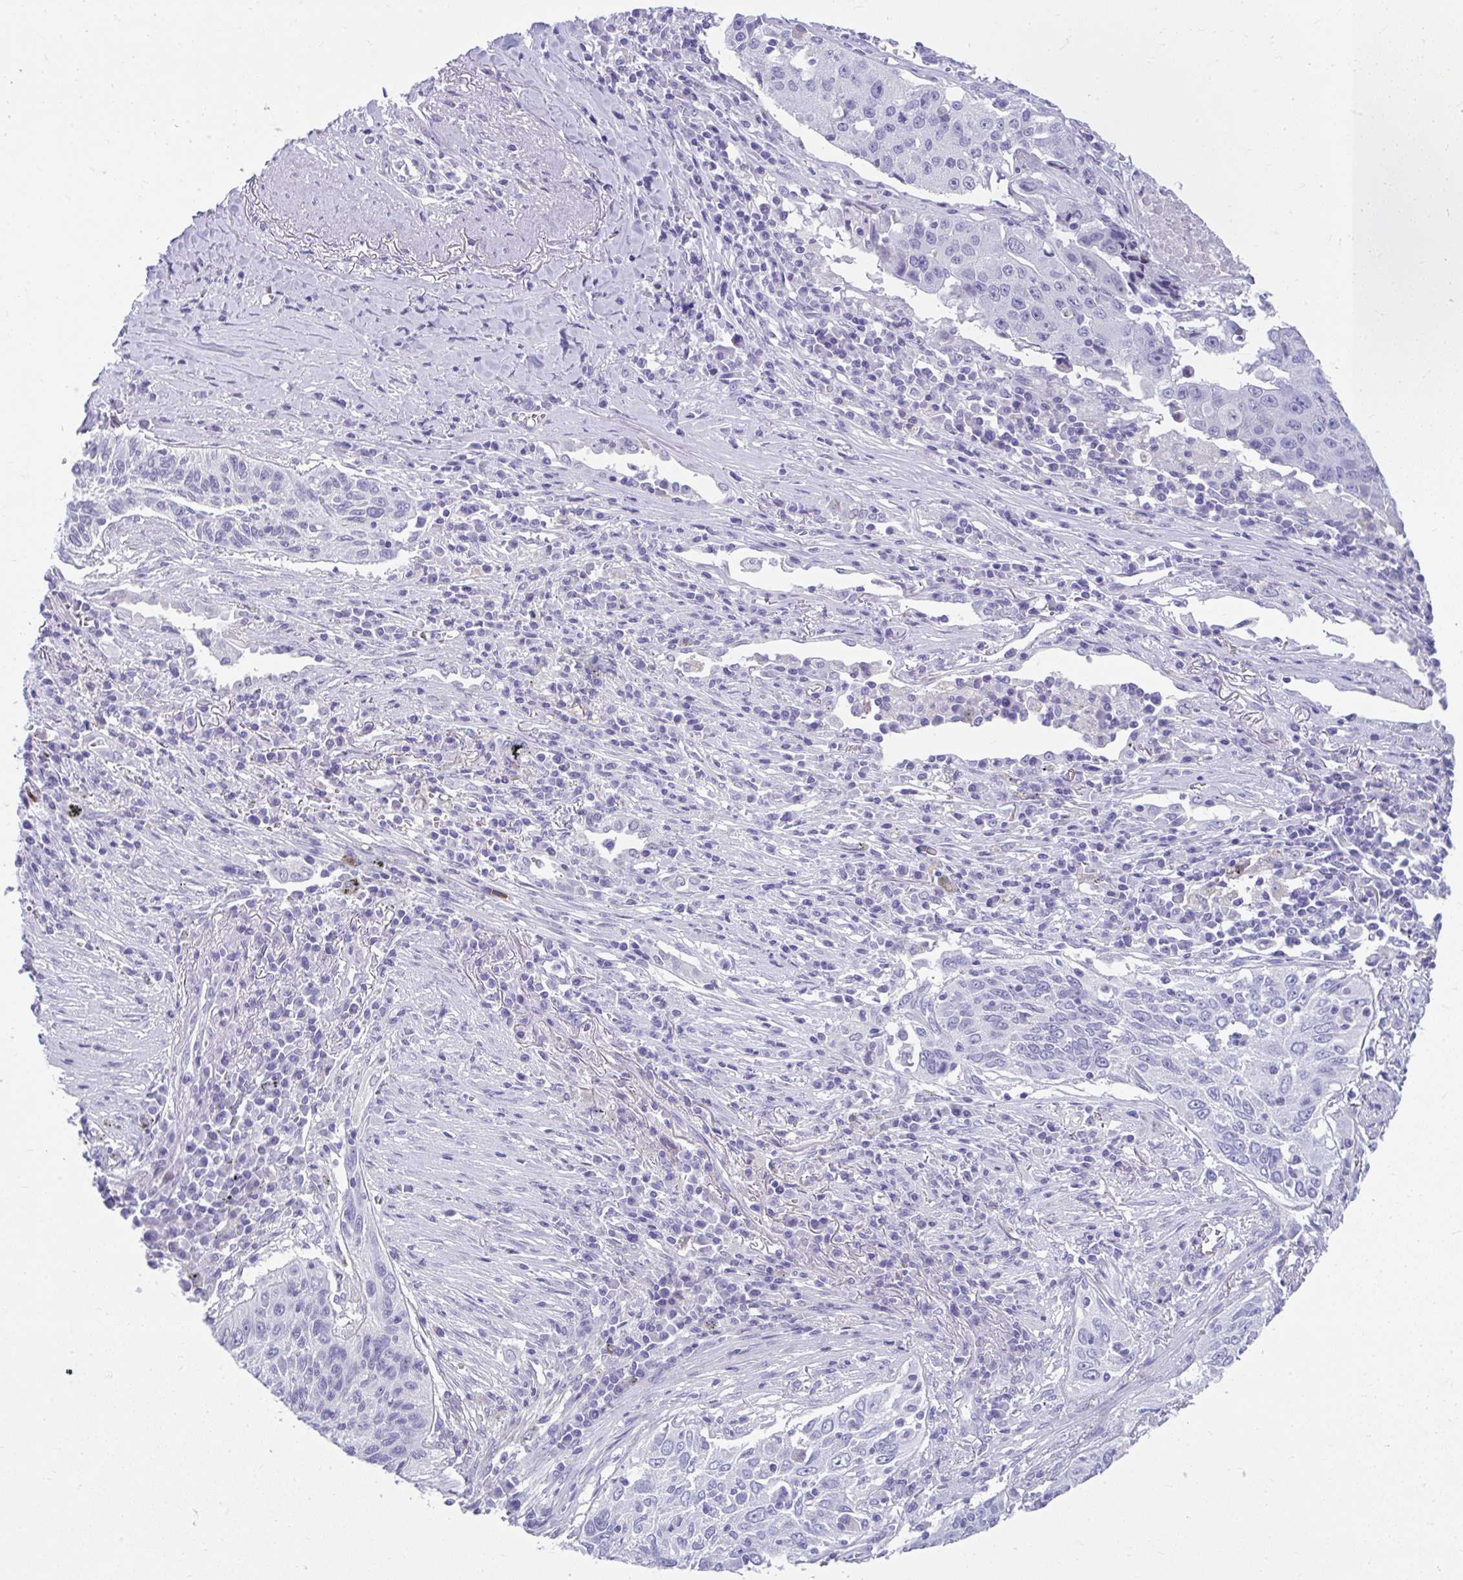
{"staining": {"intensity": "negative", "quantity": "none", "location": "none"}, "tissue": "lung cancer", "cell_type": "Tumor cells", "image_type": "cancer", "snomed": [{"axis": "morphology", "description": "Squamous cell carcinoma, NOS"}, {"axis": "topography", "description": "Lung"}], "caption": "Protein analysis of lung cancer (squamous cell carcinoma) displays no significant positivity in tumor cells.", "gene": "ISL1", "patient": {"sex": "female", "age": 66}}